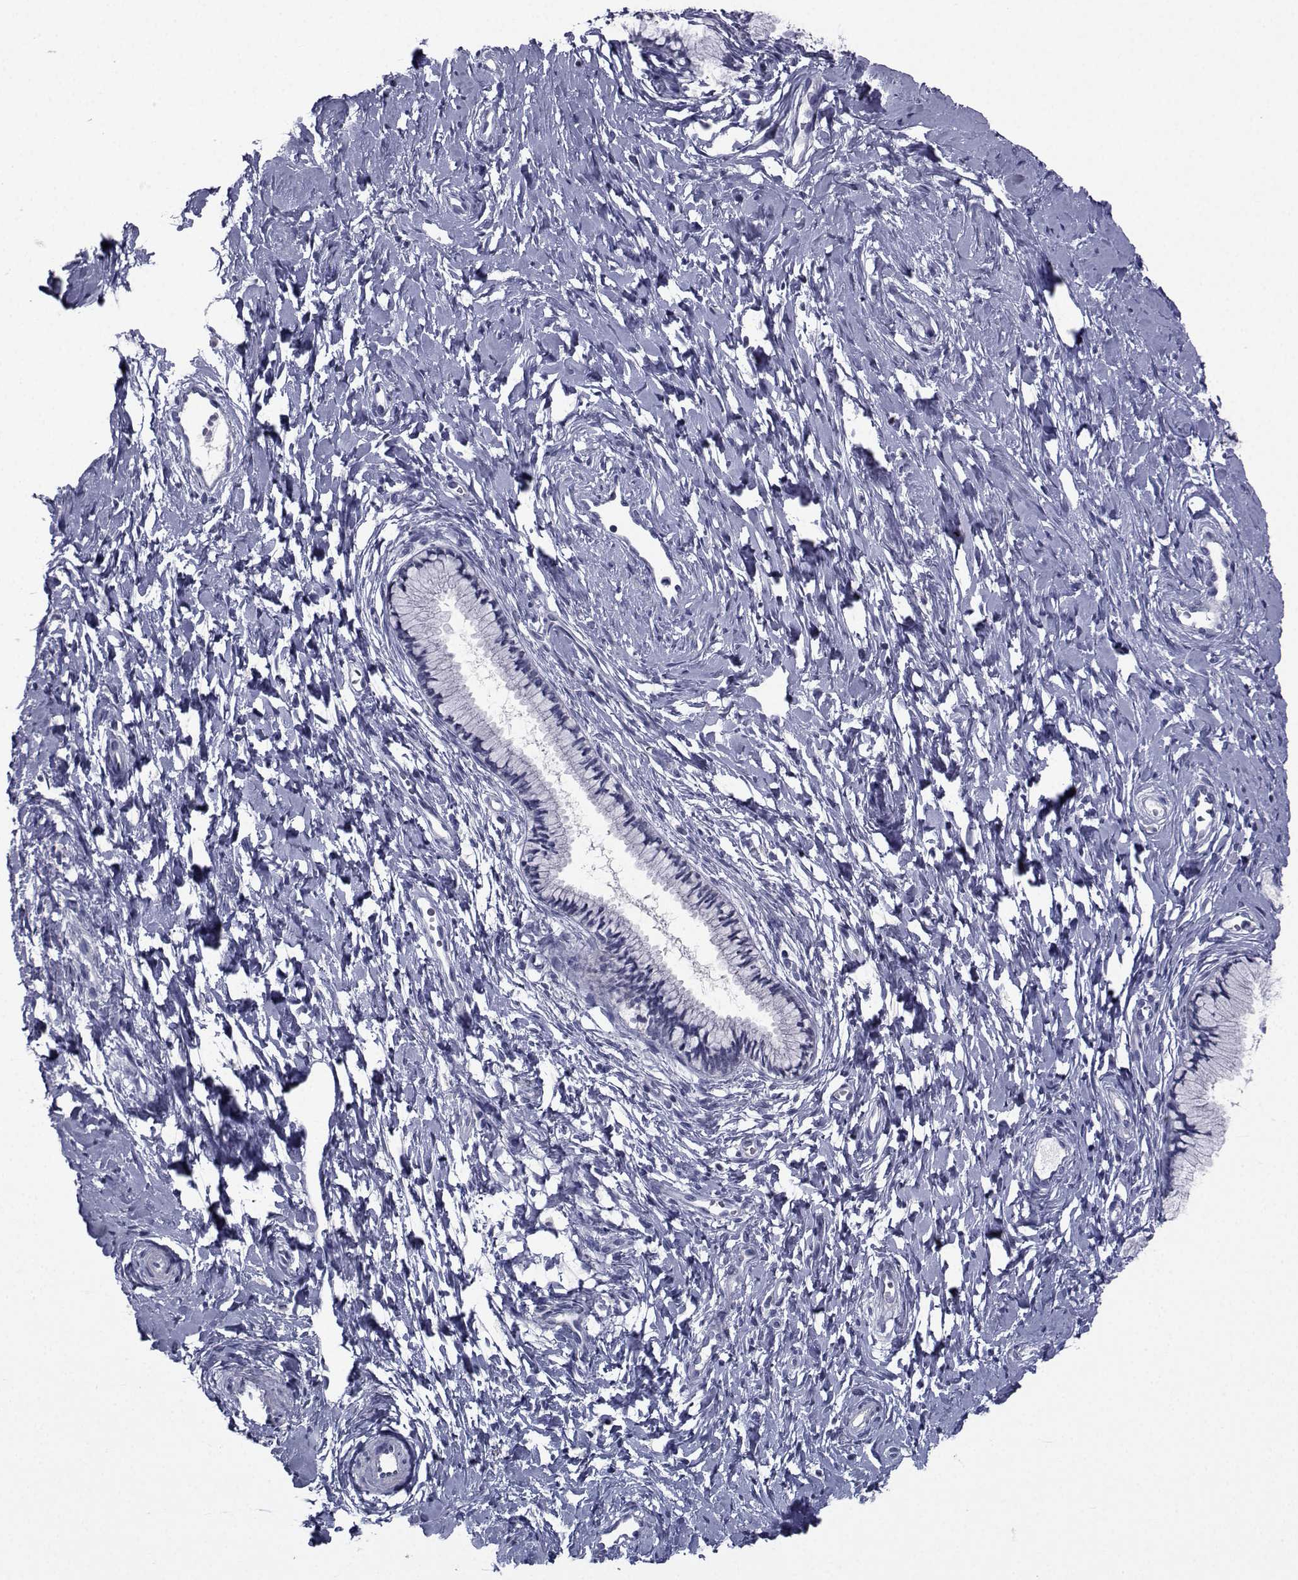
{"staining": {"intensity": "negative", "quantity": "none", "location": "none"}, "tissue": "cervix", "cell_type": "Glandular cells", "image_type": "normal", "snomed": [{"axis": "morphology", "description": "Normal tissue, NOS"}, {"axis": "topography", "description": "Cervix"}], "caption": "Glandular cells are negative for brown protein staining in normal cervix. Nuclei are stained in blue.", "gene": "CHRNA1", "patient": {"sex": "female", "age": 40}}